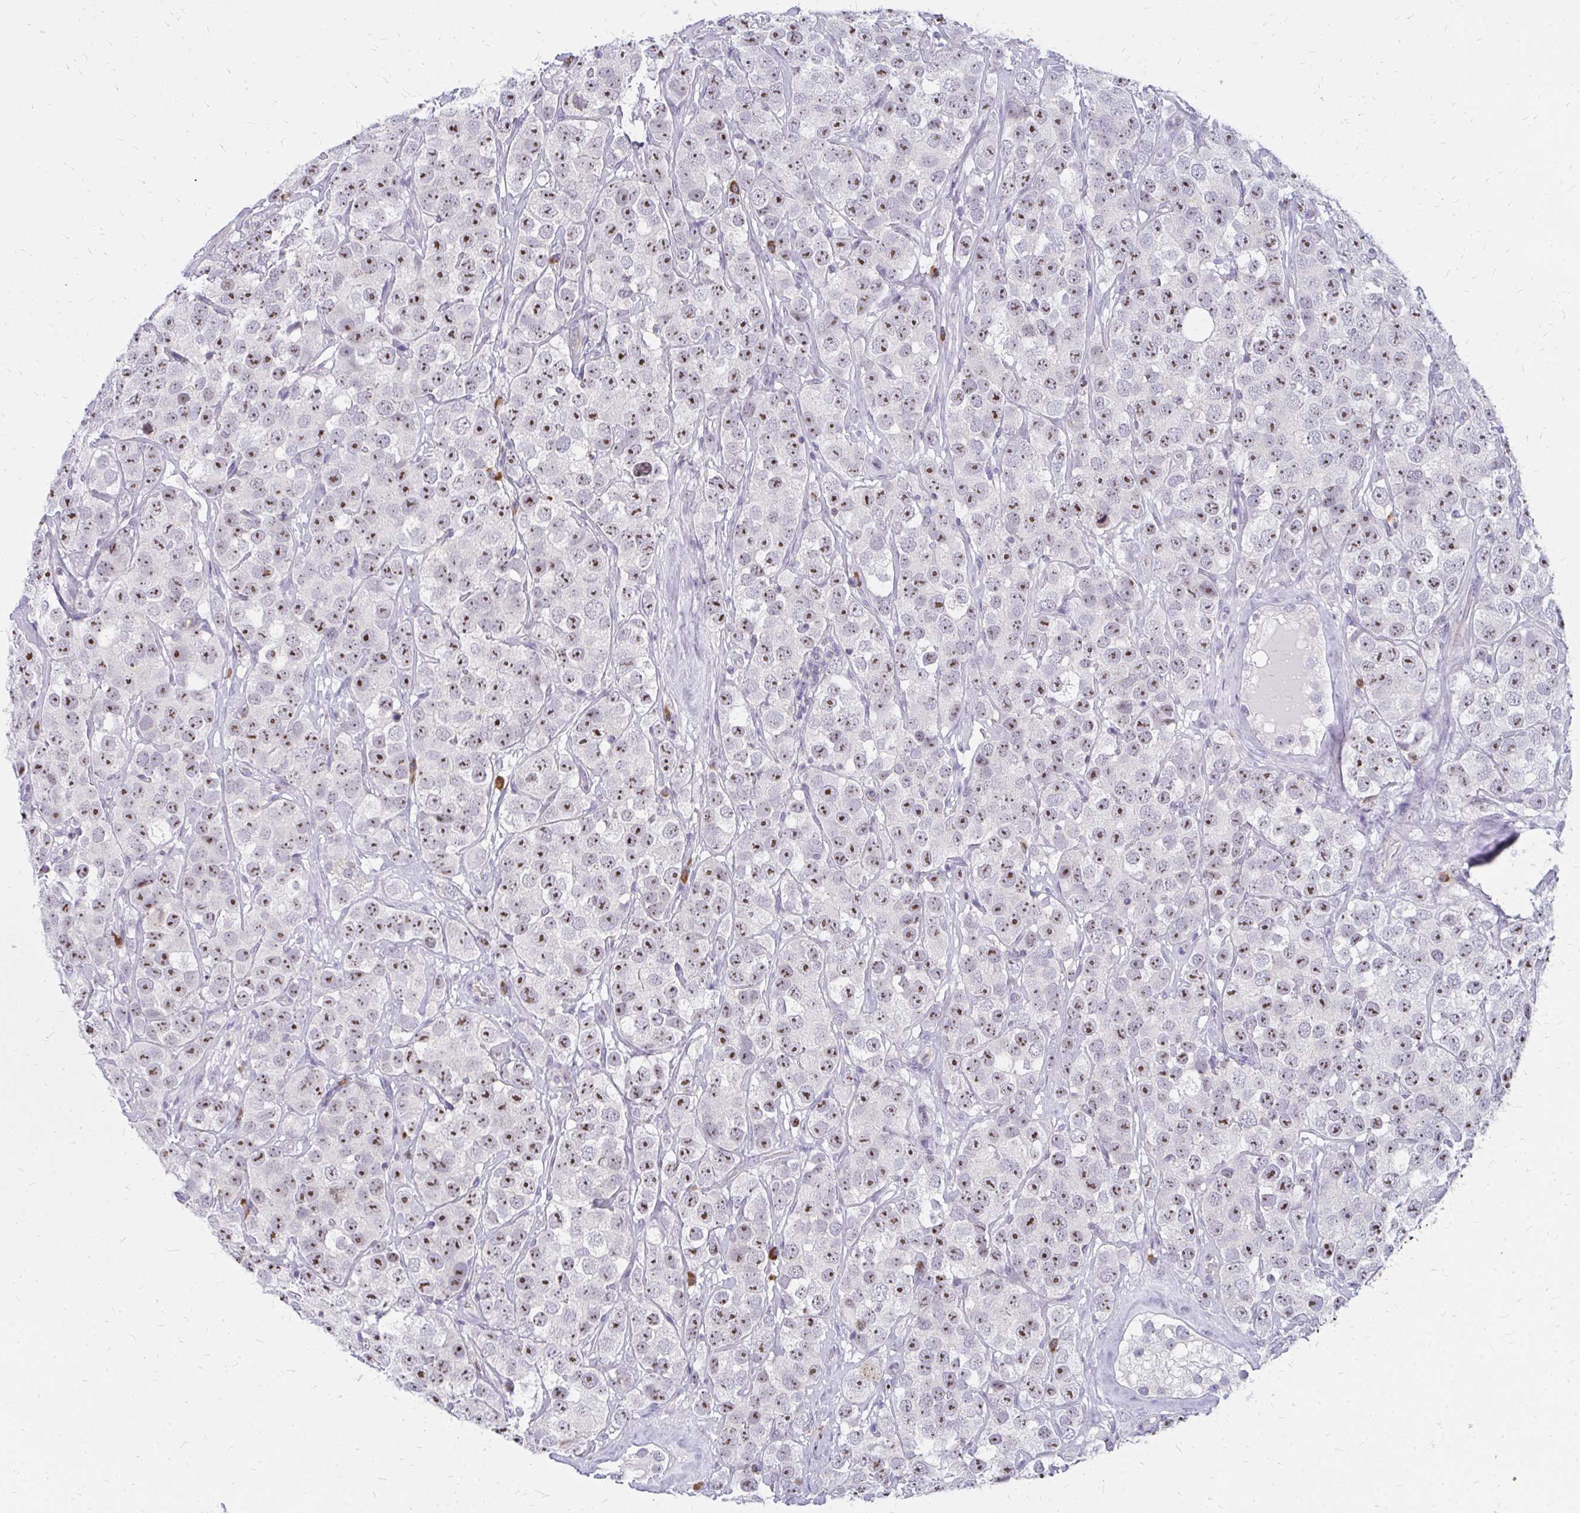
{"staining": {"intensity": "moderate", "quantity": ">75%", "location": "nuclear"}, "tissue": "testis cancer", "cell_type": "Tumor cells", "image_type": "cancer", "snomed": [{"axis": "morphology", "description": "Seminoma, NOS"}, {"axis": "topography", "description": "Testis"}], "caption": "Tumor cells display medium levels of moderate nuclear positivity in about >75% of cells in testis cancer. Using DAB (3,3'-diaminobenzidine) (brown) and hematoxylin (blue) stains, captured at high magnification using brightfield microscopy.", "gene": "FAM9A", "patient": {"sex": "male", "age": 28}}